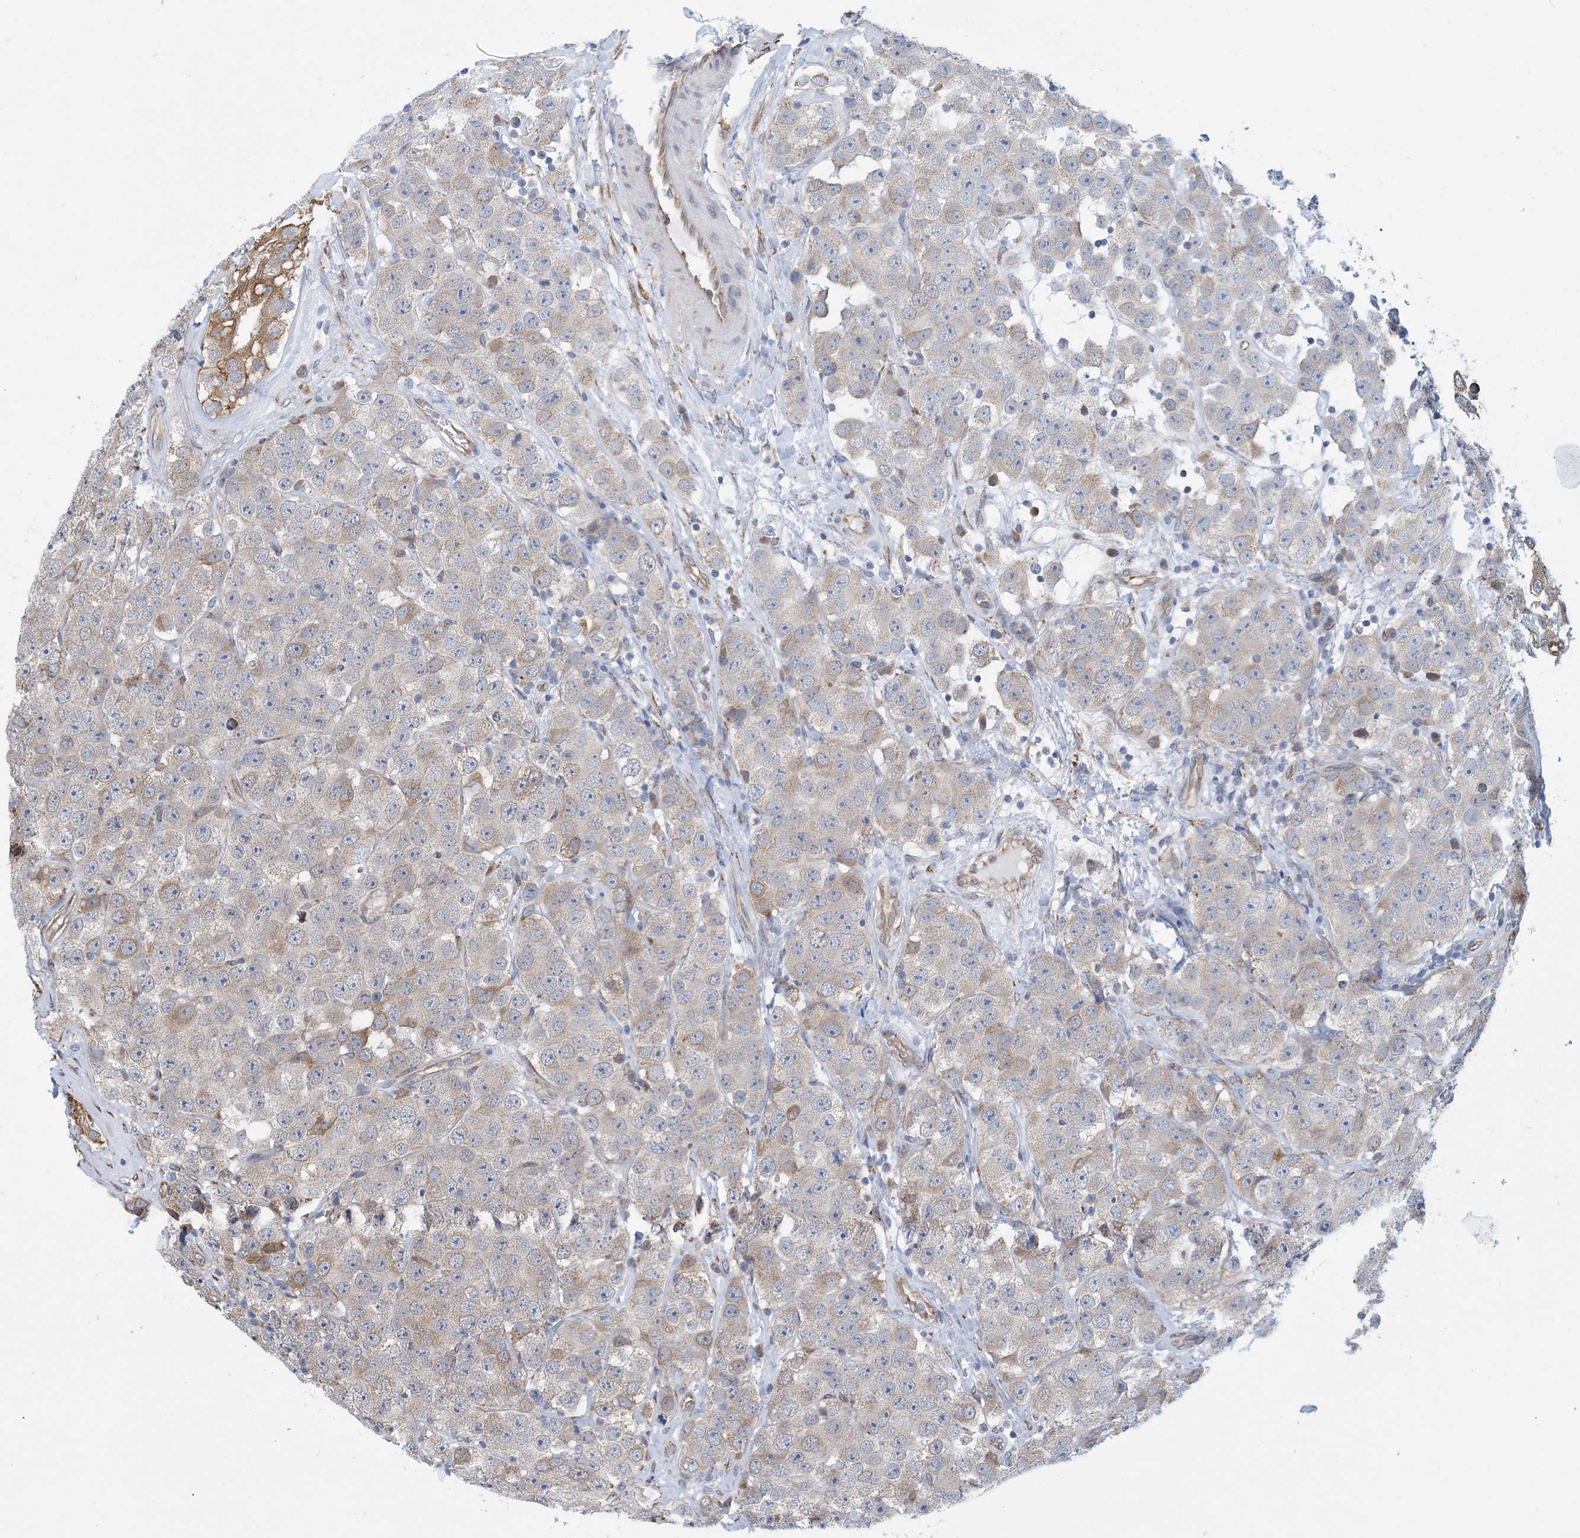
{"staining": {"intensity": "weak", "quantity": "25%-75%", "location": "cytoplasmic/membranous"}, "tissue": "testis cancer", "cell_type": "Tumor cells", "image_type": "cancer", "snomed": [{"axis": "morphology", "description": "Seminoma, NOS"}, {"axis": "topography", "description": "Testis"}], "caption": "Immunohistochemistry of testis seminoma exhibits low levels of weak cytoplasmic/membranous positivity in about 25%-75% of tumor cells. The protein is stained brown, and the nuclei are stained in blue (DAB (3,3'-diaminobenzidine) IHC with brightfield microscopy, high magnification).", "gene": "CCDC14", "patient": {"sex": "male", "age": 28}}